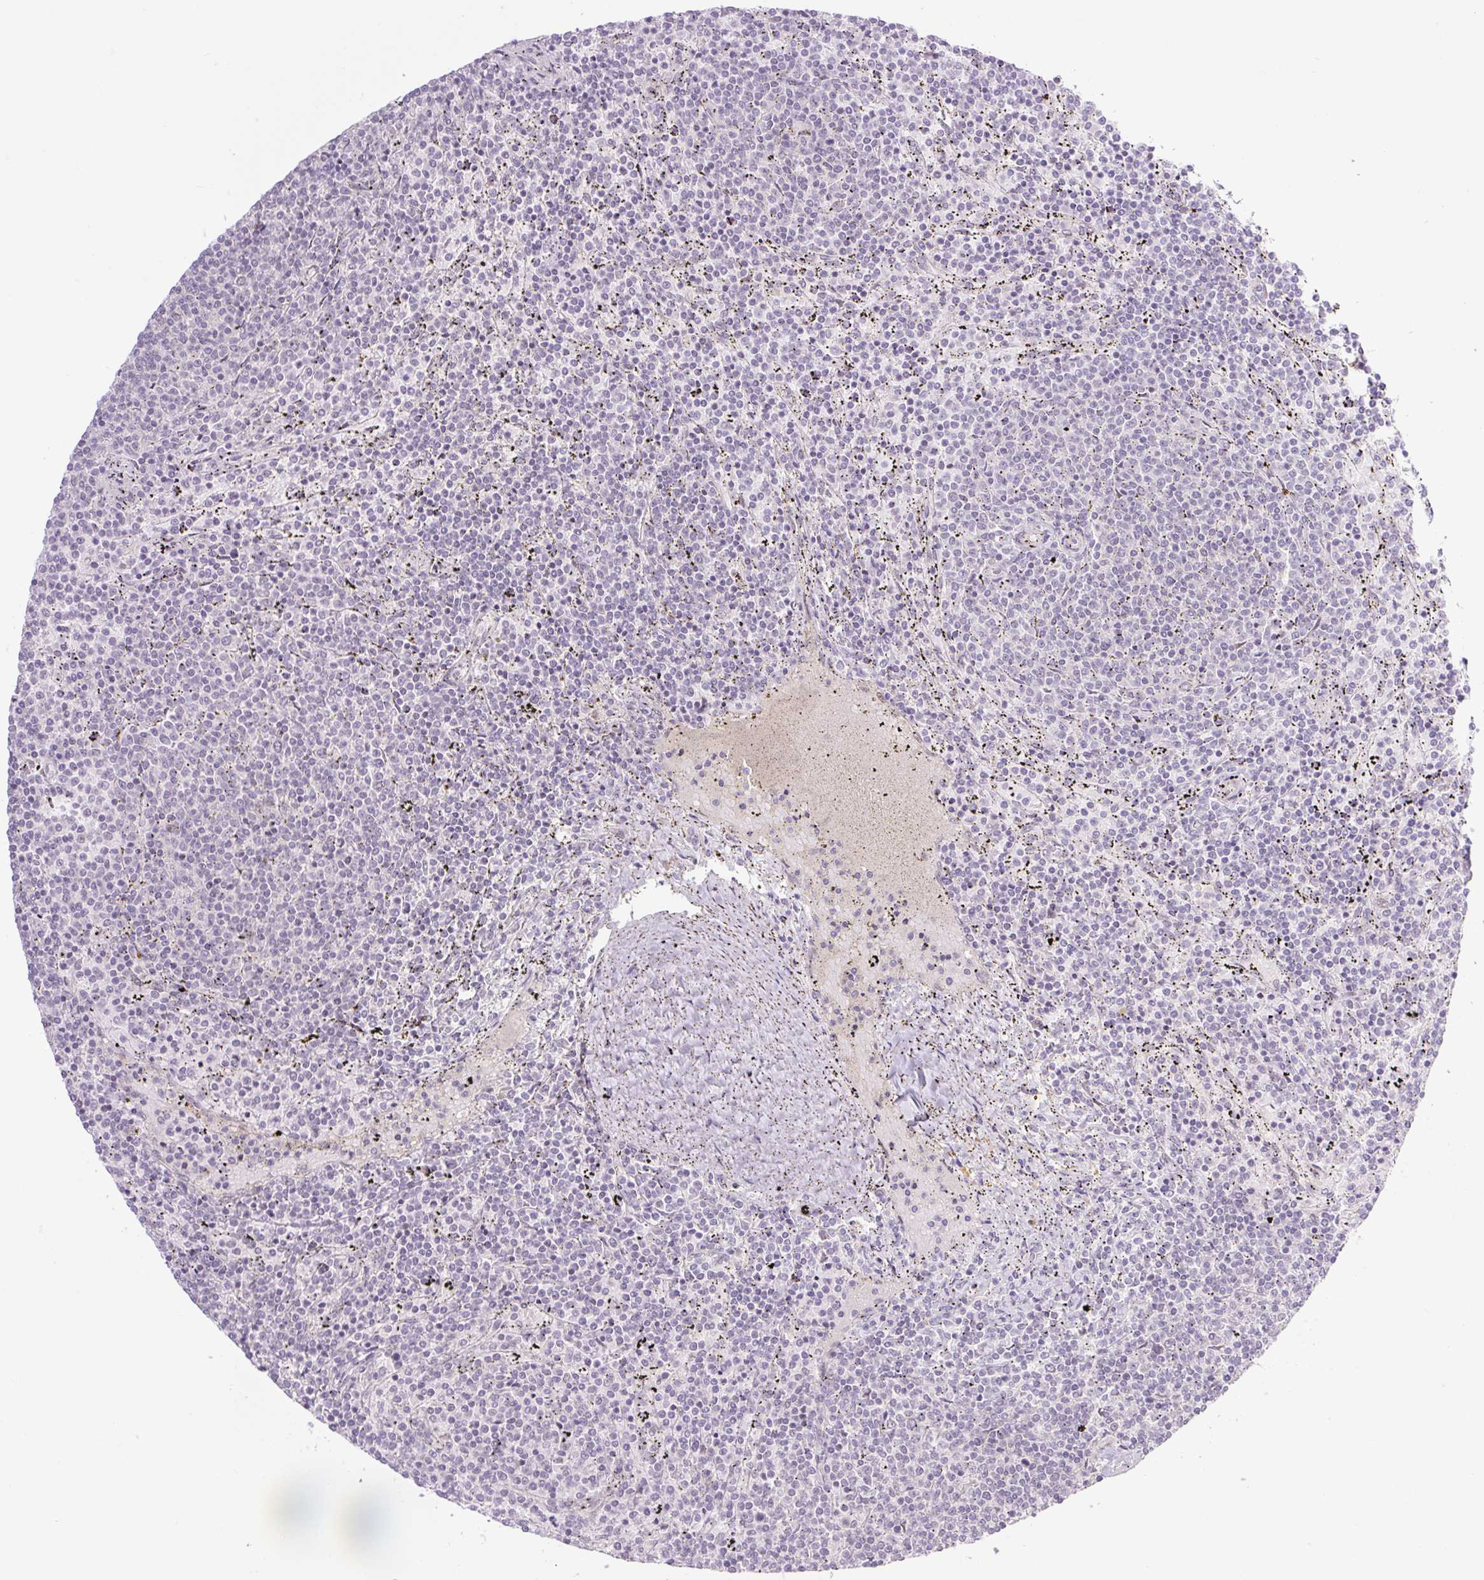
{"staining": {"intensity": "negative", "quantity": "none", "location": "none"}, "tissue": "lymphoma", "cell_type": "Tumor cells", "image_type": "cancer", "snomed": [{"axis": "morphology", "description": "Malignant lymphoma, non-Hodgkin's type, Low grade"}, {"axis": "topography", "description": "Spleen"}], "caption": "This is an immunohistochemistry histopathology image of low-grade malignant lymphoma, non-Hodgkin's type. There is no positivity in tumor cells.", "gene": "ICE1", "patient": {"sex": "female", "age": 50}}